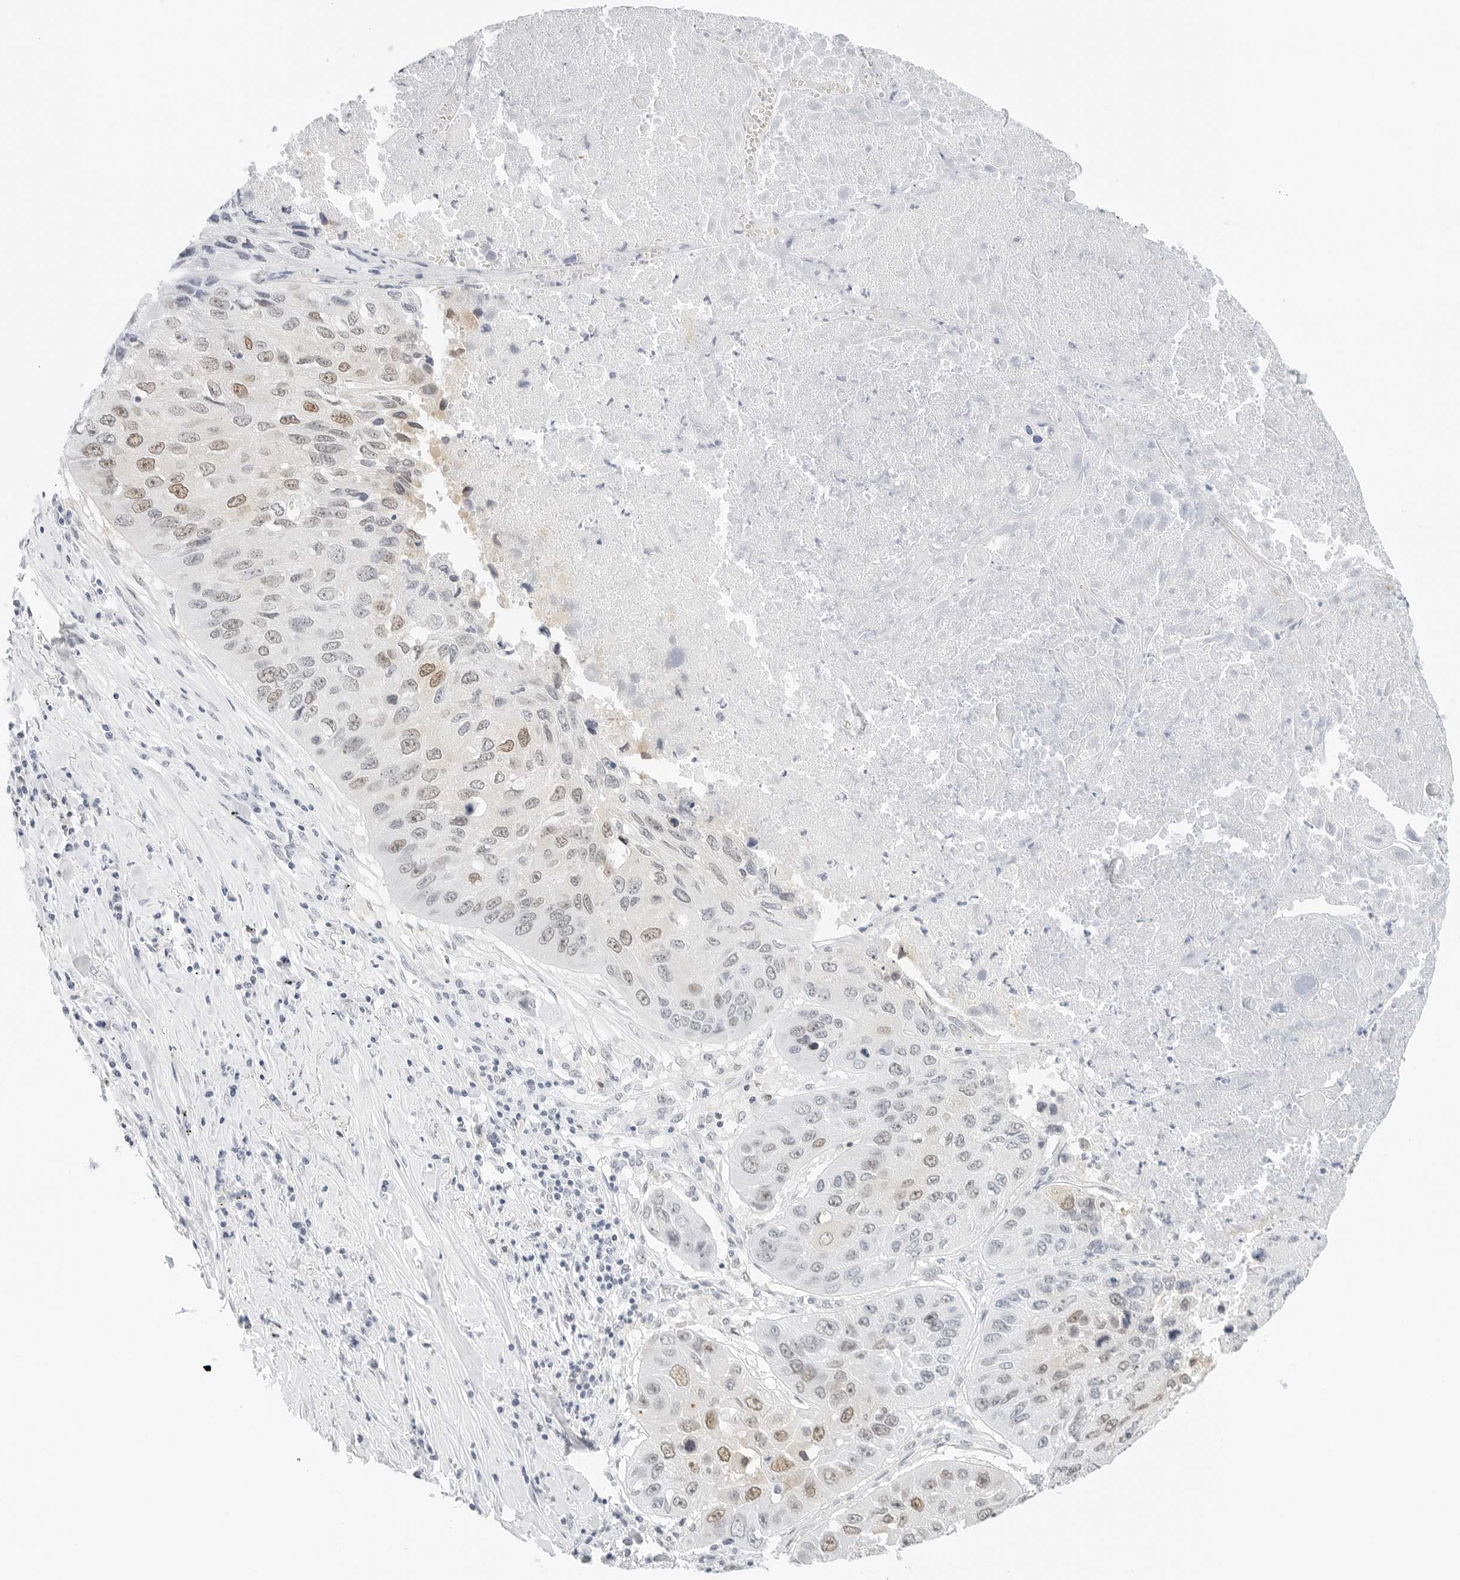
{"staining": {"intensity": "moderate", "quantity": "25%-75%", "location": "nuclear"}, "tissue": "lung cancer", "cell_type": "Tumor cells", "image_type": "cancer", "snomed": [{"axis": "morphology", "description": "Squamous cell carcinoma, NOS"}, {"axis": "topography", "description": "Lung"}], "caption": "Protein expression analysis of human squamous cell carcinoma (lung) reveals moderate nuclear expression in about 25%-75% of tumor cells.", "gene": "CD22", "patient": {"sex": "male", "age": 61}}